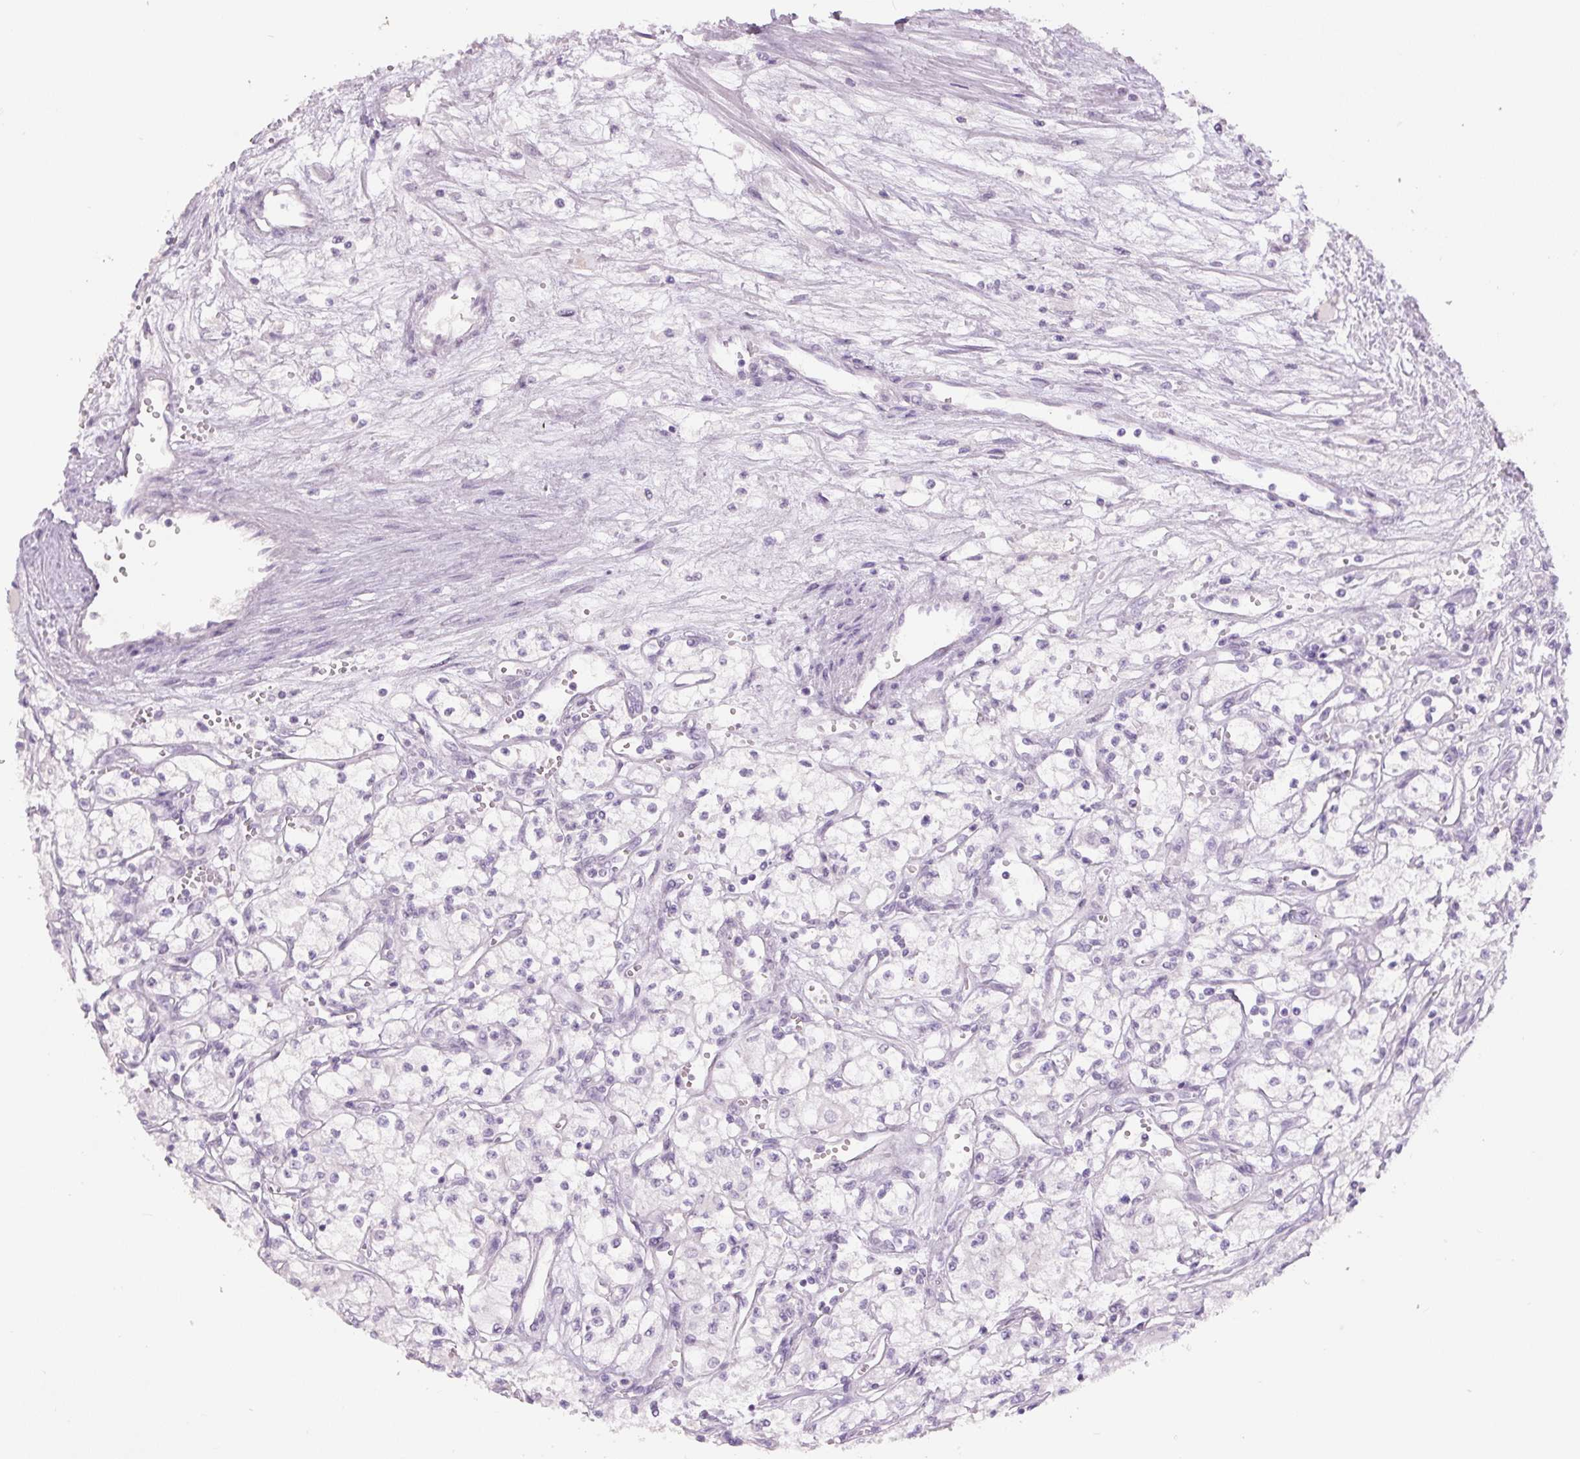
{"staining": {"intensity": "negative", "quantity": "none", "location": "none"}, "tissue": "renal cancer", "cell_type": "Tumor cells", "image_type": "cancer", "snomed": [{"axis": "morphology", "description": "Adenocarcinoma, NOS"}, {"axis": "topography", "description": "Kidney"}], "caption": "Protein analysis of renal adenocarcinoma shows no significant positivity in tumor cells. Nuclei are stained in blue.", "gene": "SIX1", "patient": {"sex": "male", "age": 59}}